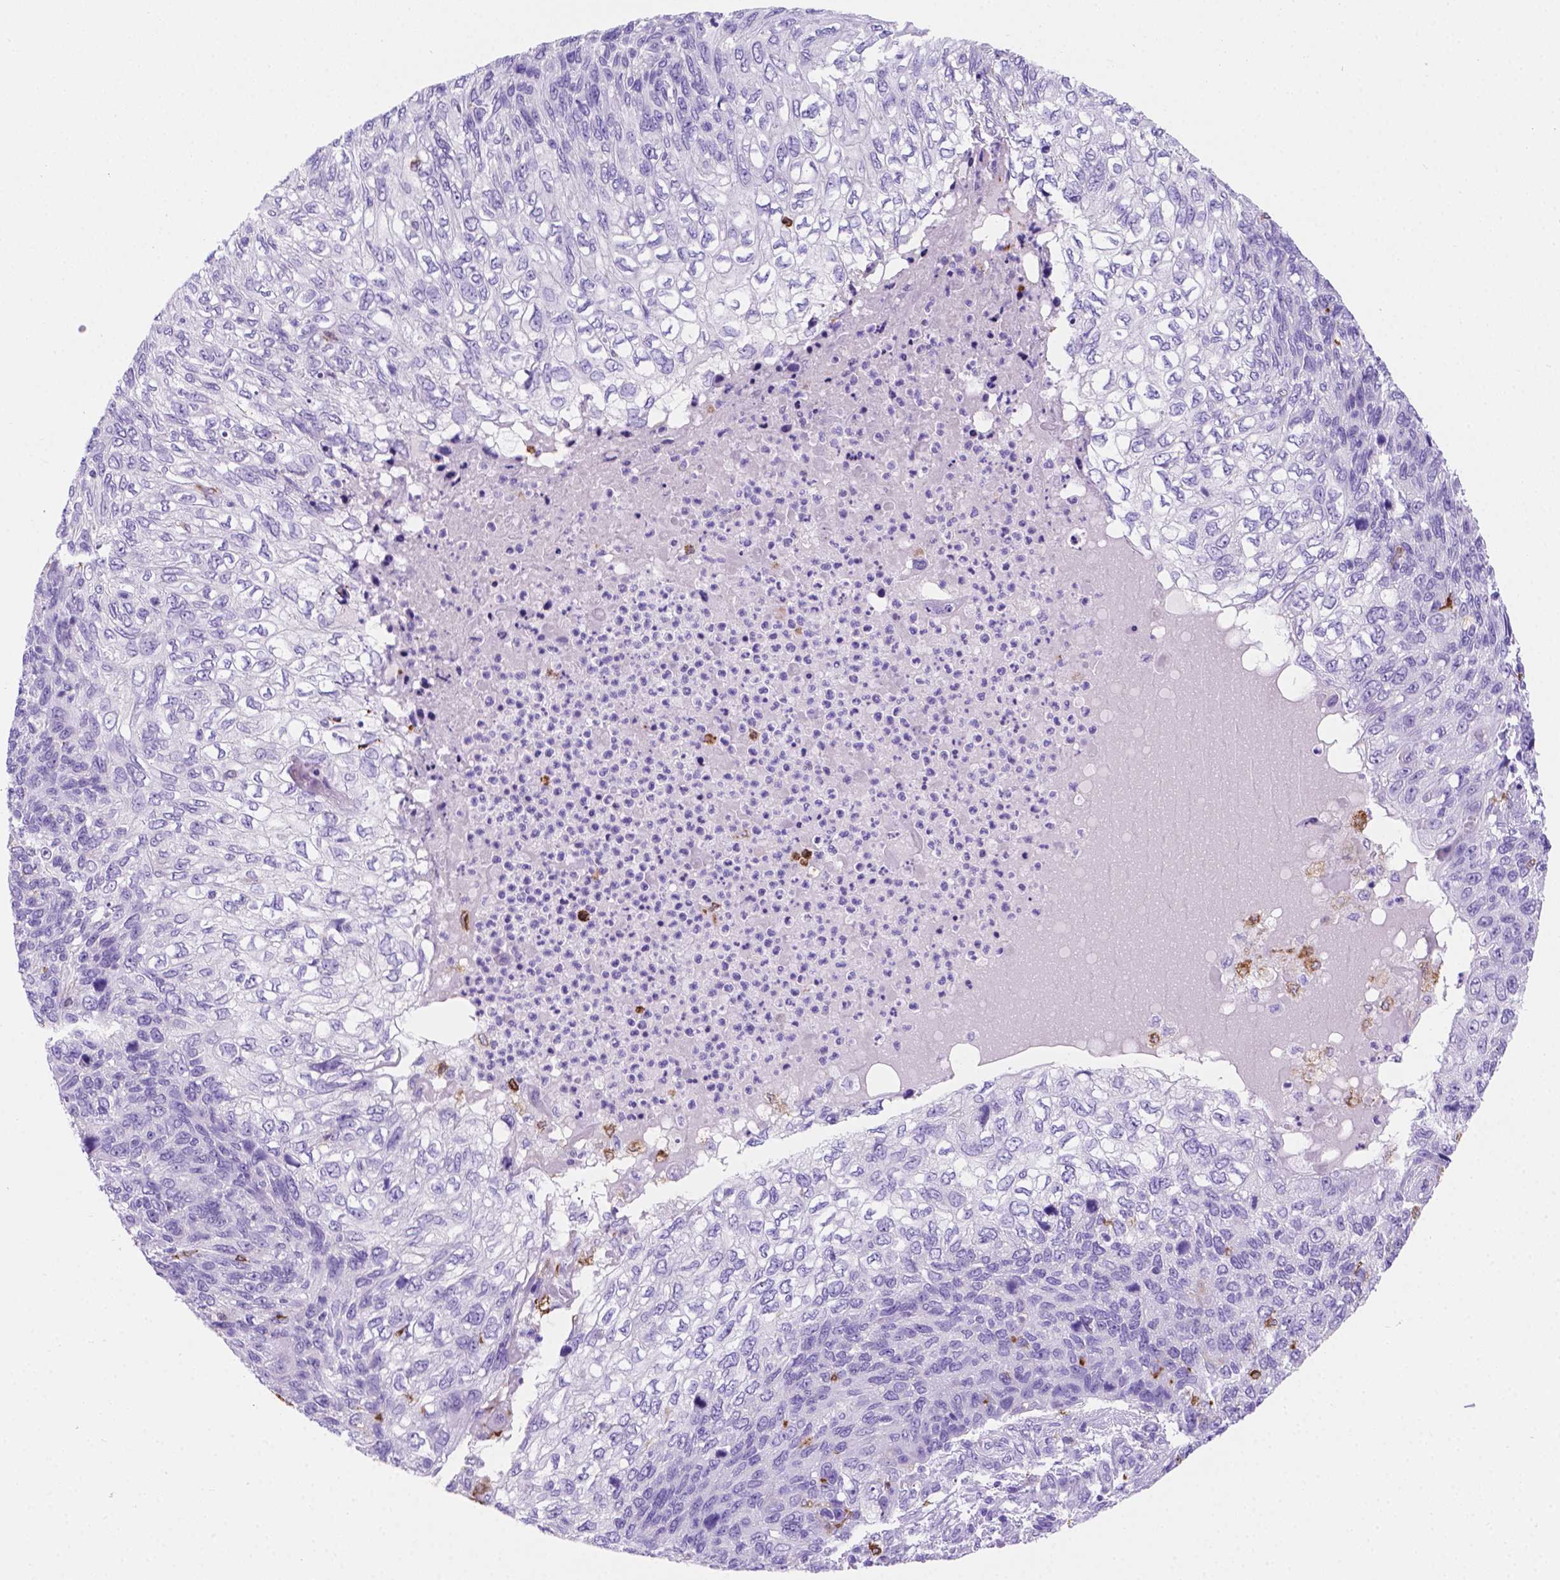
{"staining": {"intensity": "negative", "quantity": "none", "location": "none"}, "tissue": "skin cancer", "cell_type": "Tumor cells", "image_type": "cancer", "snomed": [{"axis": "morphology", "description": "Squamous cell carcinoma, NOS"}, {"axis": "topography", "description": "Skin"}], "caption": "DAB immunohistochemical staining of human skin squamous cell carcinoma demonstrates no significant expression in tumor cells.", "gene": "MACF1", "patient": {"sex": "male", "age": 92}}